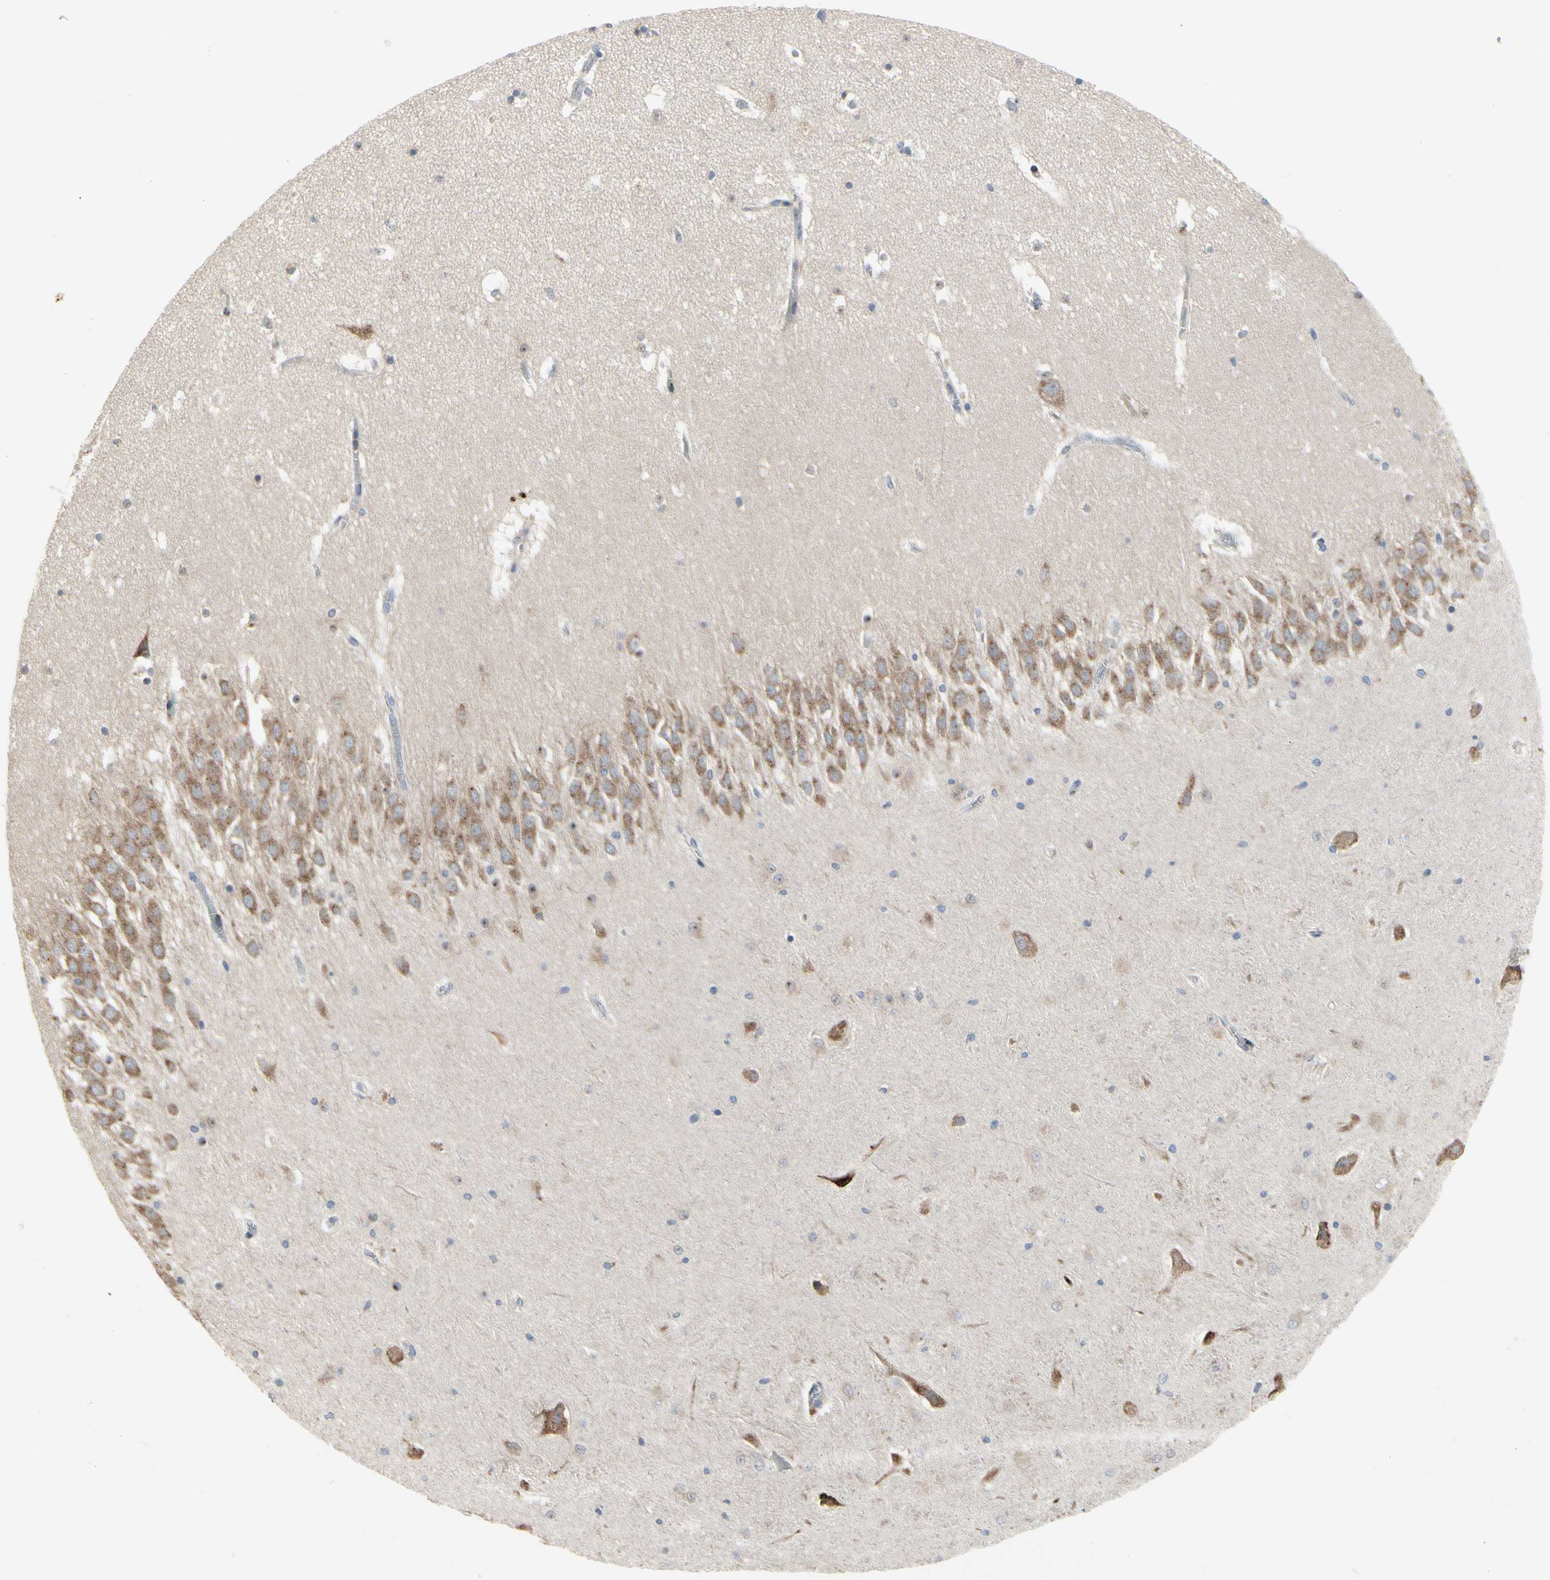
{"staining": {"intensity": "weak", "quantity": ">75%", "location": "cytoplasmic/membranous"}, "tissue": "hippocampus", "cell_type": "Glial cells", "image_type": "normal", "snomed": [{"axis": "morphology", "description": "Normal tissue, NOS"}, {"axis": "topography", "description": "Hippocampus"}], "caption": "A high-resolution histopathology image shows IHC staining of benign hippocampus, which displays weak cytoplasmic/membranous positivity in about >75% of glial cells. Immunohistochemistry stains the protein in brown and the nuclei are stained blue.", "gene": "MMEL1", "patient": {"sex": "male", "age": 45}}